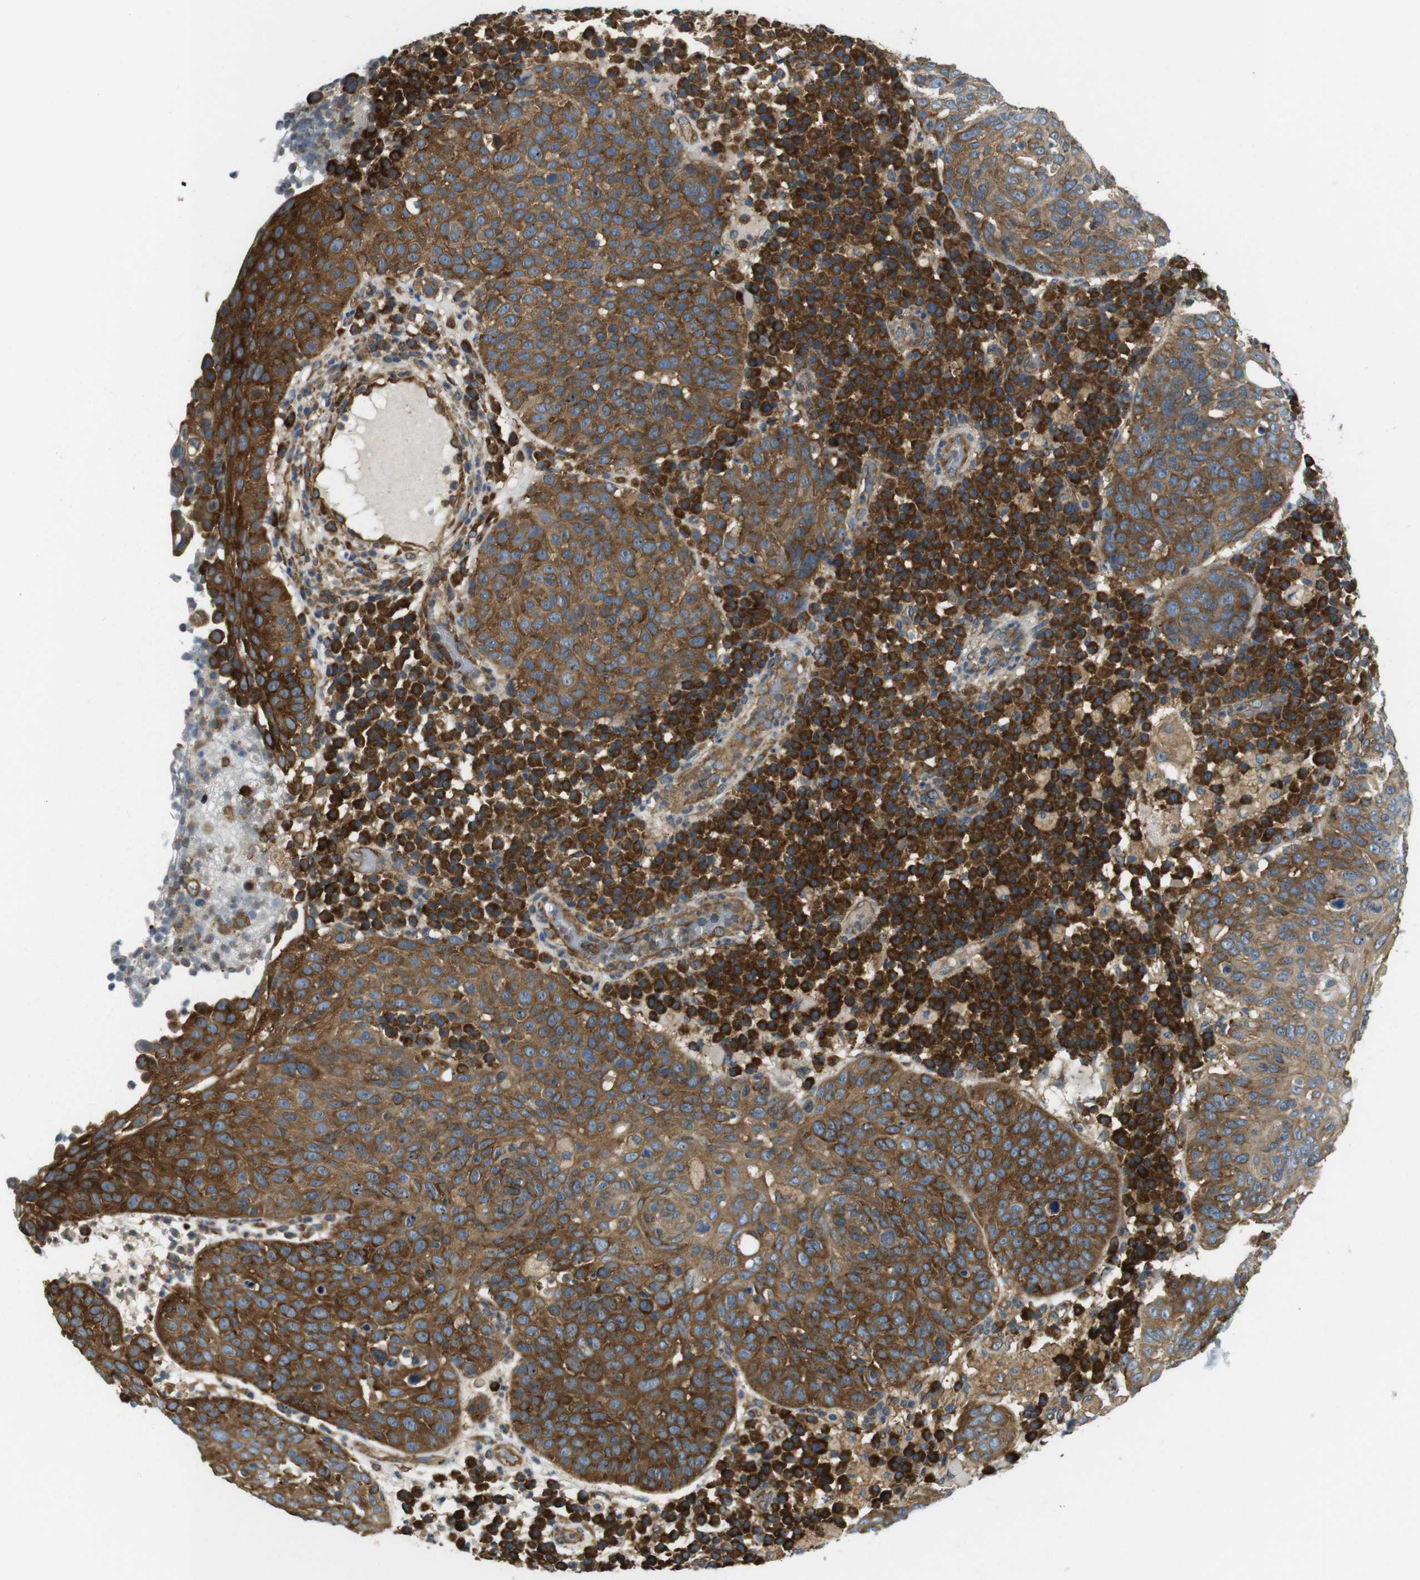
{"staining": {"intensity": "moderate", "quantity": ">75%", "location": "cytoplasmic/membranous"}, "tissue": "skin cancer", "cell_type": "Tumor cells", "image_type": "cancer", "snomed": [{"axis": "morphology", "description": "Squamous cell carcinoma in situ, NOS"}, {"axis": "morphology", "description": "Squamous cell carcinoma, NOS"}, {"axis": "topography", "description": "Skin"}], "caption": "A photomicrograph showing moderate cytoplasmic/membranous expression in about >75% of tumor cells in skin cancer, as visualized by brown immunohistochemical staining.", "gene": "TSC1", "patient": {"sex": "male", "age": 93}}